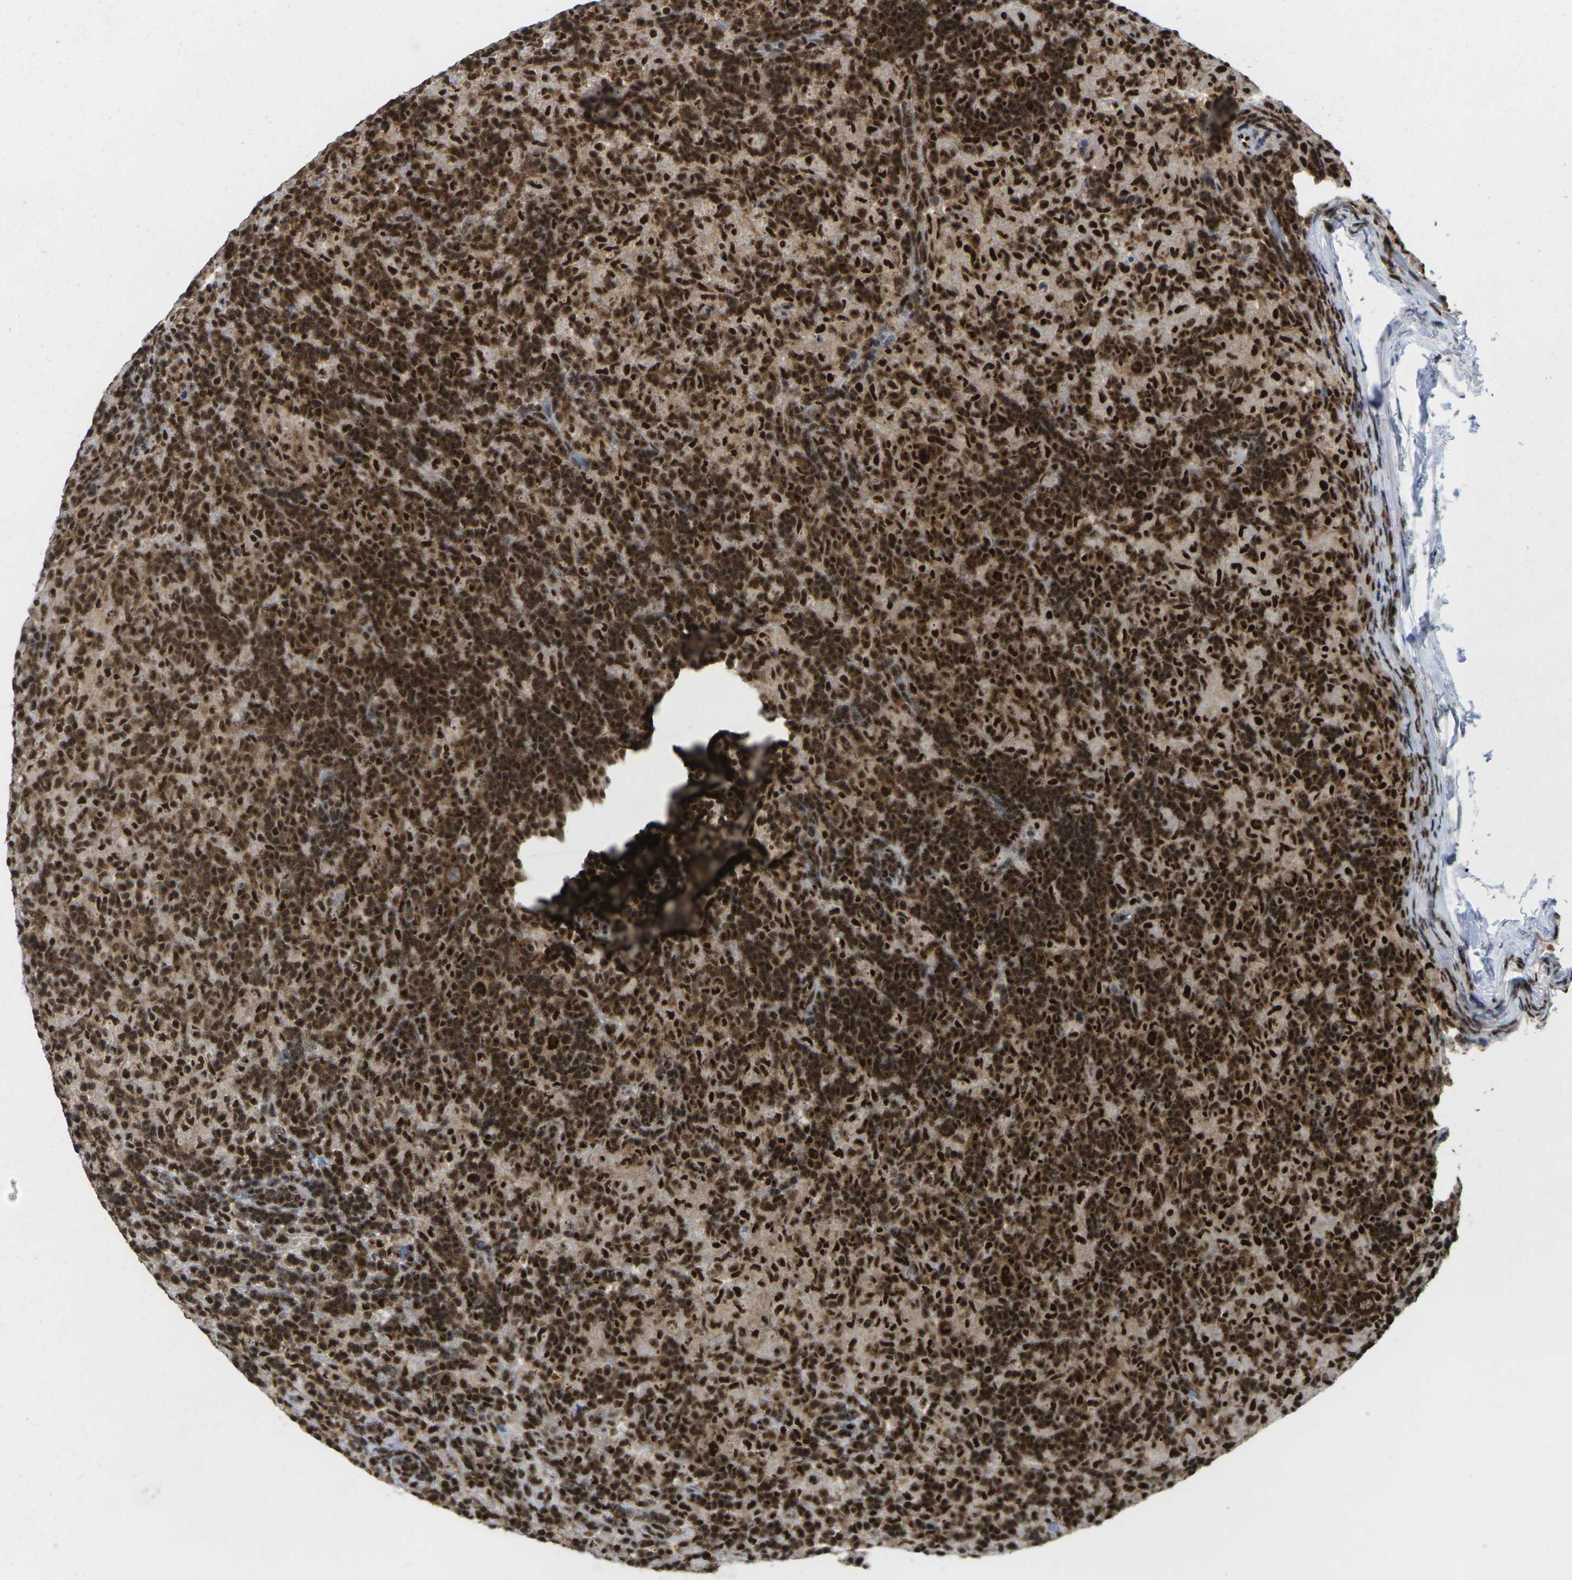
{"staining": {"intensity": "strong", "quantity": ">75%", "location": "cytoplasmic/membranous,nuclear"}, "tissue": "lymphoma", "cell_type": "Tumor cells", "image_type": "cancer", "snomed": [{"axis": "morphology", "description": "Hodgkin's disease, NOS"}, {"axis": "topography", "description": "Lymph node"}], "caption": "DAB (3,3'-diaminobenzidine) immunohistochemical staining of Hodgkin's disease displays strong cytoplasmic/membranous and nuclear protein positivity in approximately >75% of tumor cells.", "gene": "MAGOH", "patient": {"sex": "male", "age": 65}}